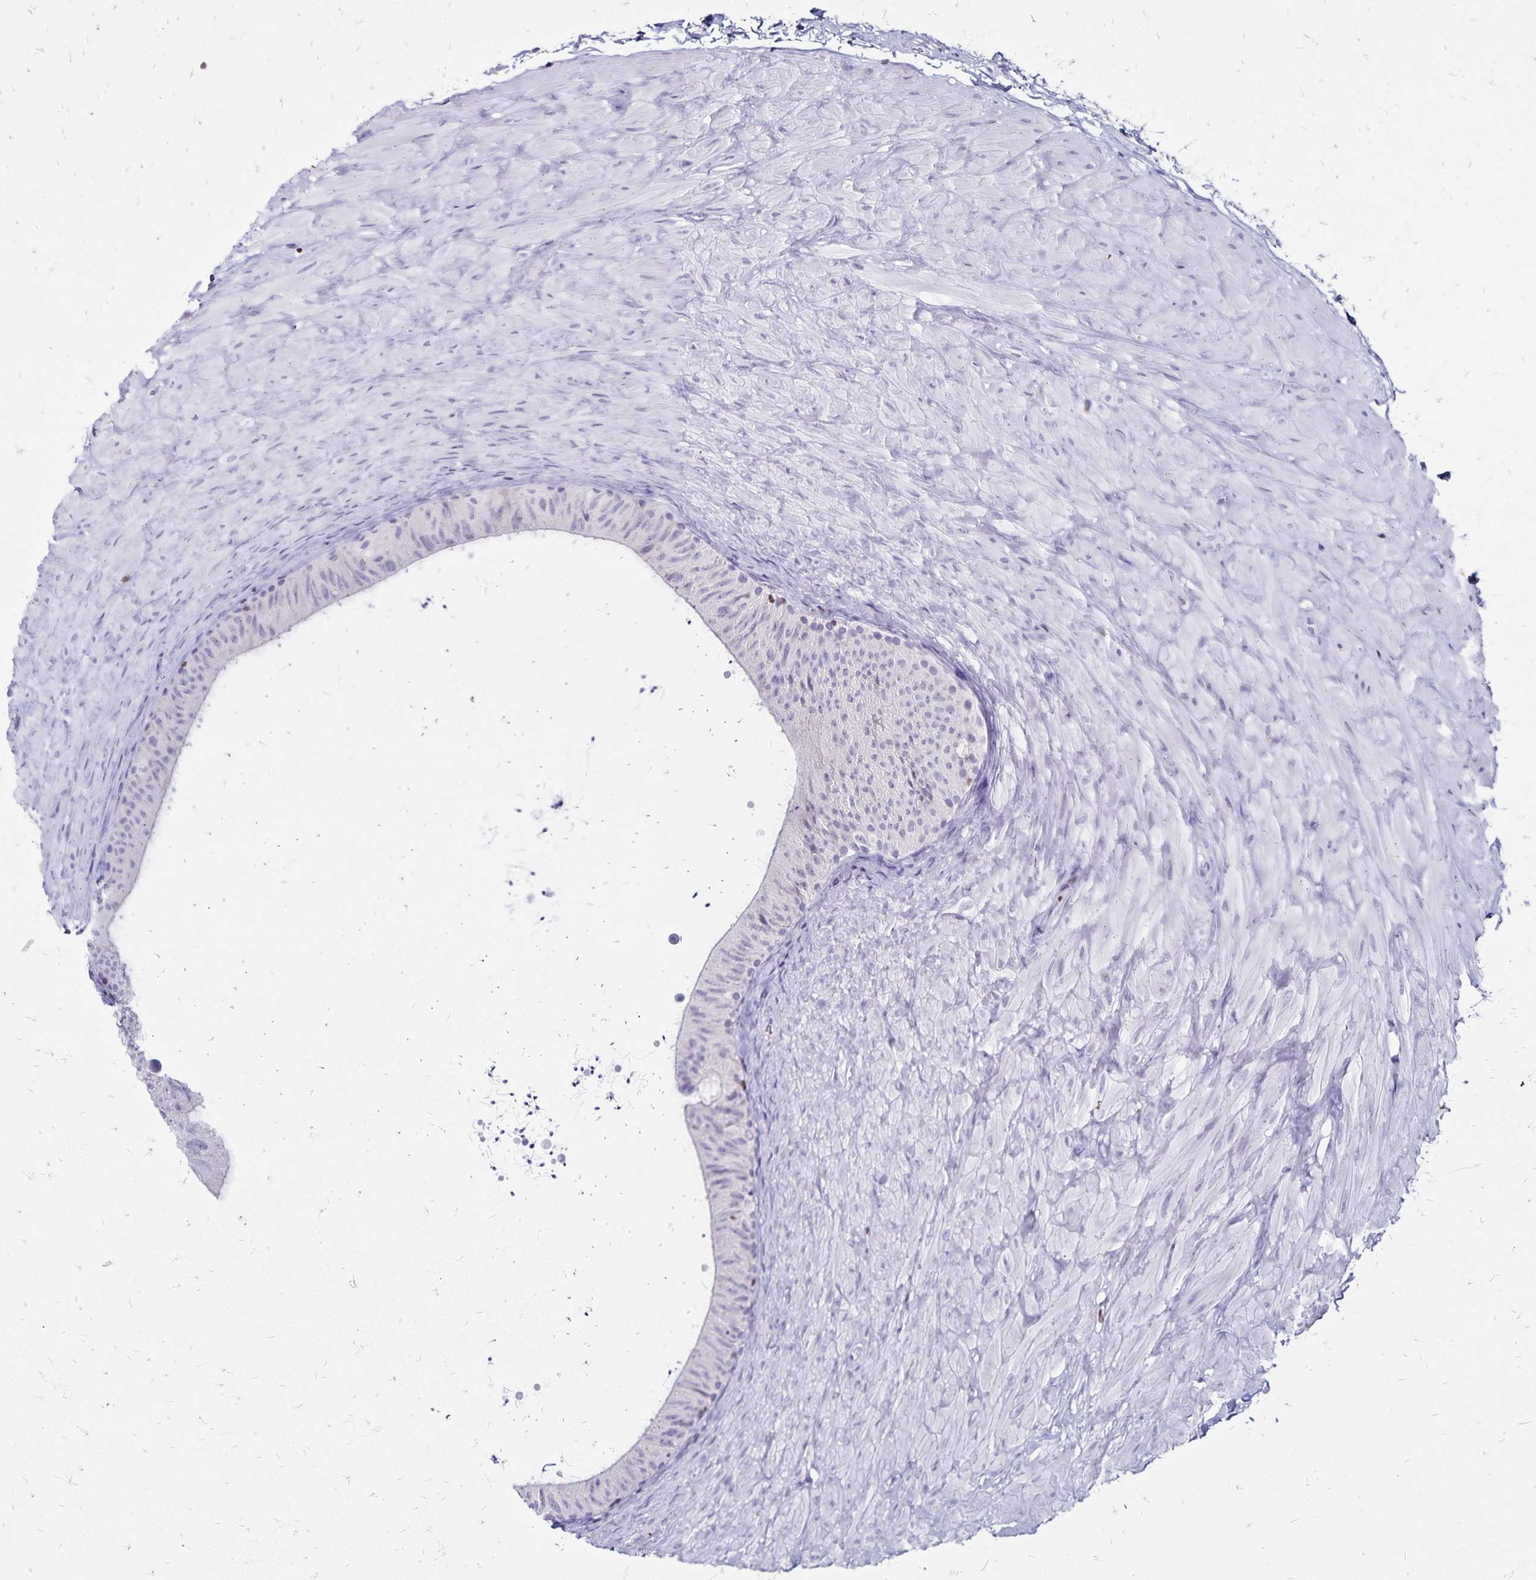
{"staining": {"intensity": "negative", "quantity": "none", "location": "none"}, "tissue": "epididymis", "cell_type": "Glandular cells", "image_type": "normal", "snomed": [{"axis": "morphology", "description": "Normal tissue, NOS"}, {"axis": "topography", "description": "Epididymis, spermatic cord, NOS"}, {"axis": "topography", "description": "Epididymis"}], "caption": "High power microscopy histopathology image of an immunohistochemistry image of unremarkable epididymis, revealing no significant staining in glandular cells. Brightfield microscopy of immunohistochemistry (IHC) stained with DAB (brown) and hematoxylin (blue), captured at high magnification.", "gene": "IKZF1", "patient": {"sex": "male", "age": 31}}